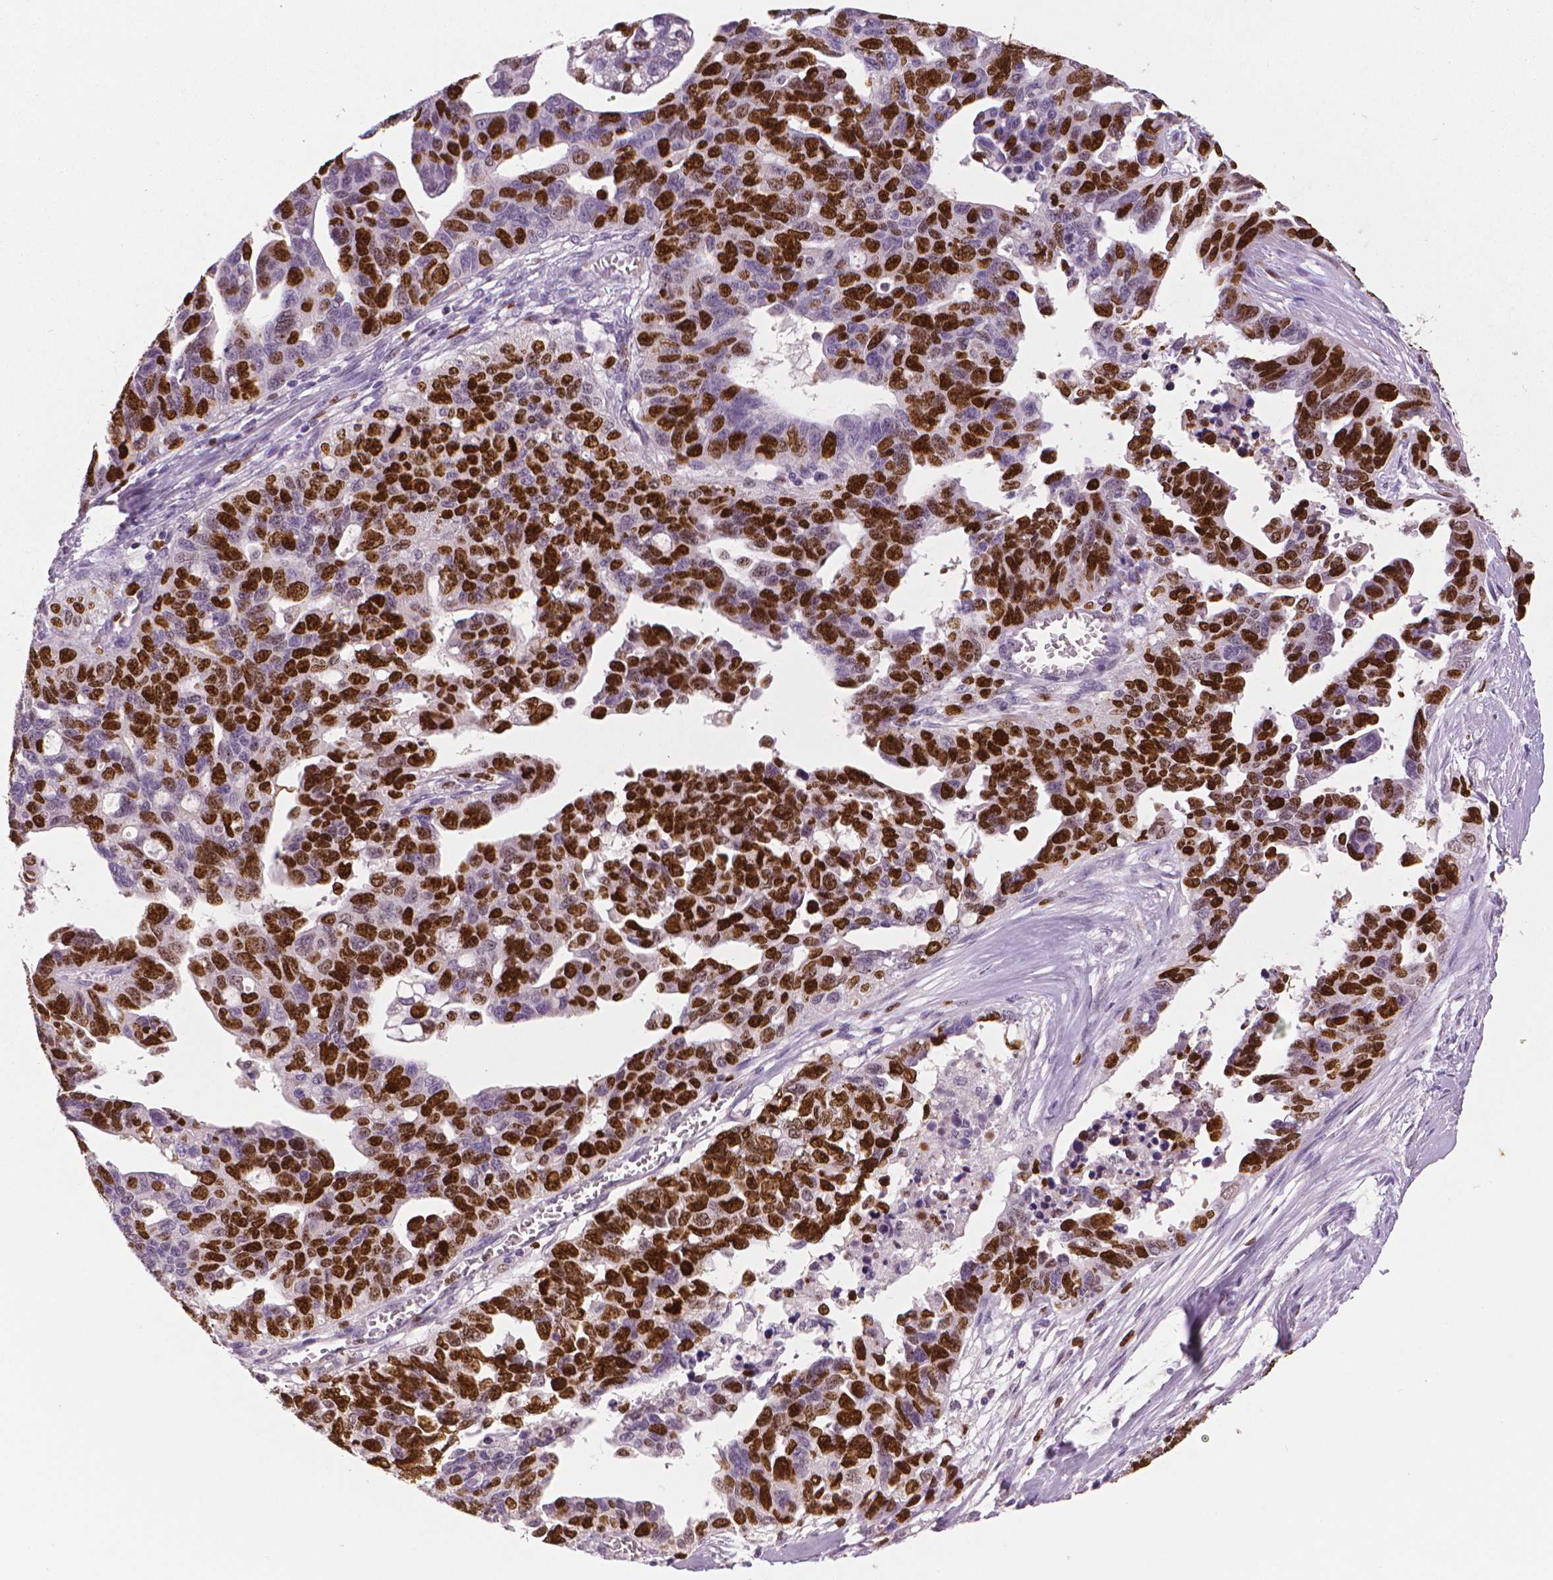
{"staining": {"intensity": "strong", "quantity": ">75%", "location": "nuclear"}, "tissue": "ovarian cancer", "cell_type": "Tumor cells", "image_type": "cancer", "snomed": [{"axis": "morphology", "description": "Cystadenocarcinoma, serous, NOS"}, {"axis": "topography", "description": "Ovary"}], "caption": "Strong nuclear expression is seen in about >75% of tumor cells in ovarian serous cystadenocarcinoma.", "gene": "MKI67", "patient": {"sex": "female", "age": 69}}